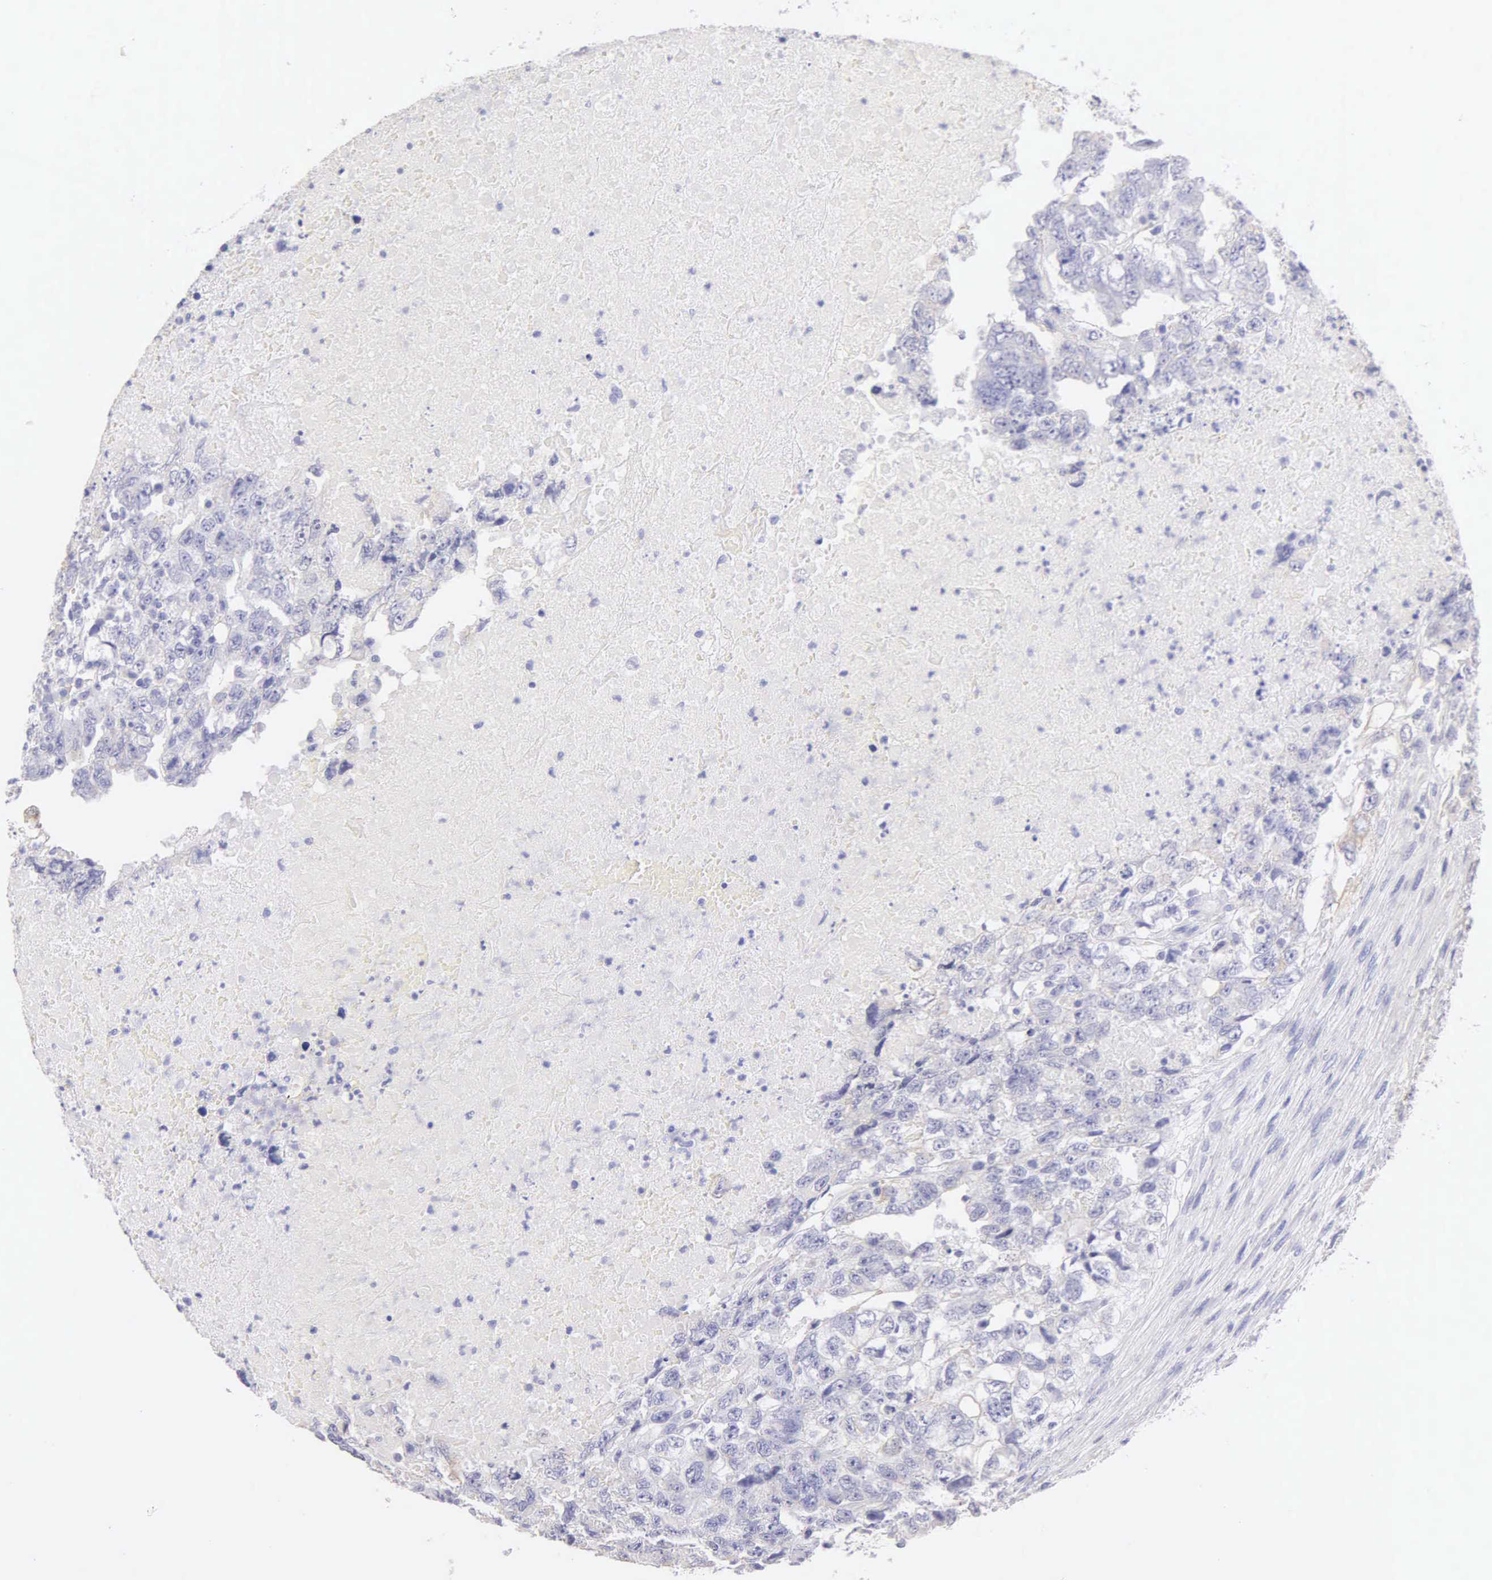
{"staining": {"intensity": "negative", "quantity": "none", "location": "none"}, "tissue": "testis cancer", "cell_type": "Tumor cells", "image_type": "cancer", "snomed": [{"axis": "morphology", "description": "Carcinoma, Embryonal, NOS"}, {"axis": "topography", "description": "Testis"}], "caption": "Tumor cells show no significant protein staining in testis cancer (embryonal carcinoma).", "gene": "KRT17", "patient": {"sex": "male", "age": 36}}